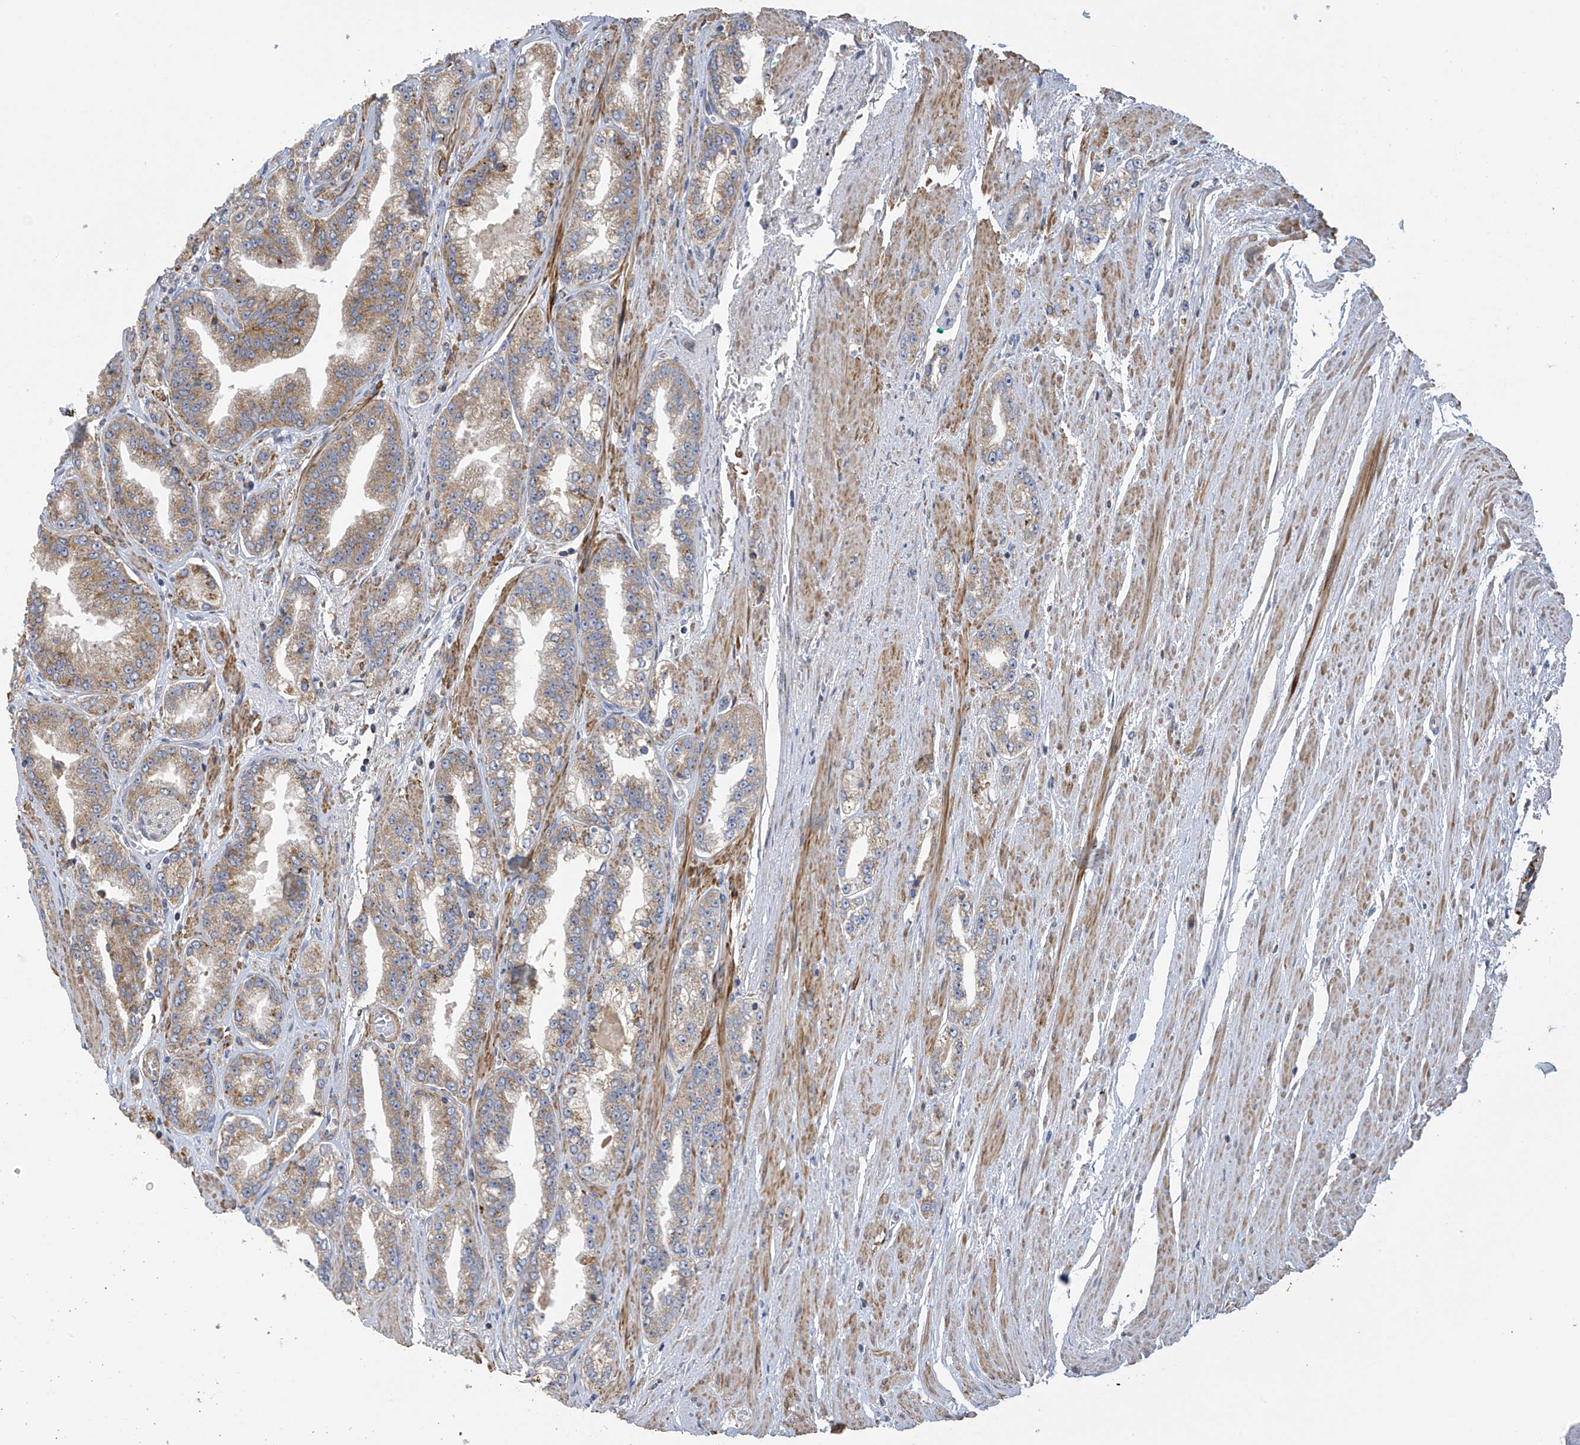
{"staining": {"intensity": "moderate", "quantity": "25%-75%", "location": "cytoplasmic/membranous"}, "tissue": "prostate cancer", "cell_type": "Tumor cells", "image_type": "cancer", "snomed": [{"axis": "morphology", "description": "Adenocarcinoma, High grade"}, {"axis": "topography", "description": "Prostate"}], "caption": "Immunohistochemistry (IHC) image of neoplastic tissue: prostate cancer stained using immunohistochemistry exhibits medium levels of moderate protein expression localized specifically in the cytoplasmic/membranous of tumor cells, appearing as a cytoplasmic/membranous brown color.", "gene": "ITM2B", "patient": {"sex": "male", "age": 71}}